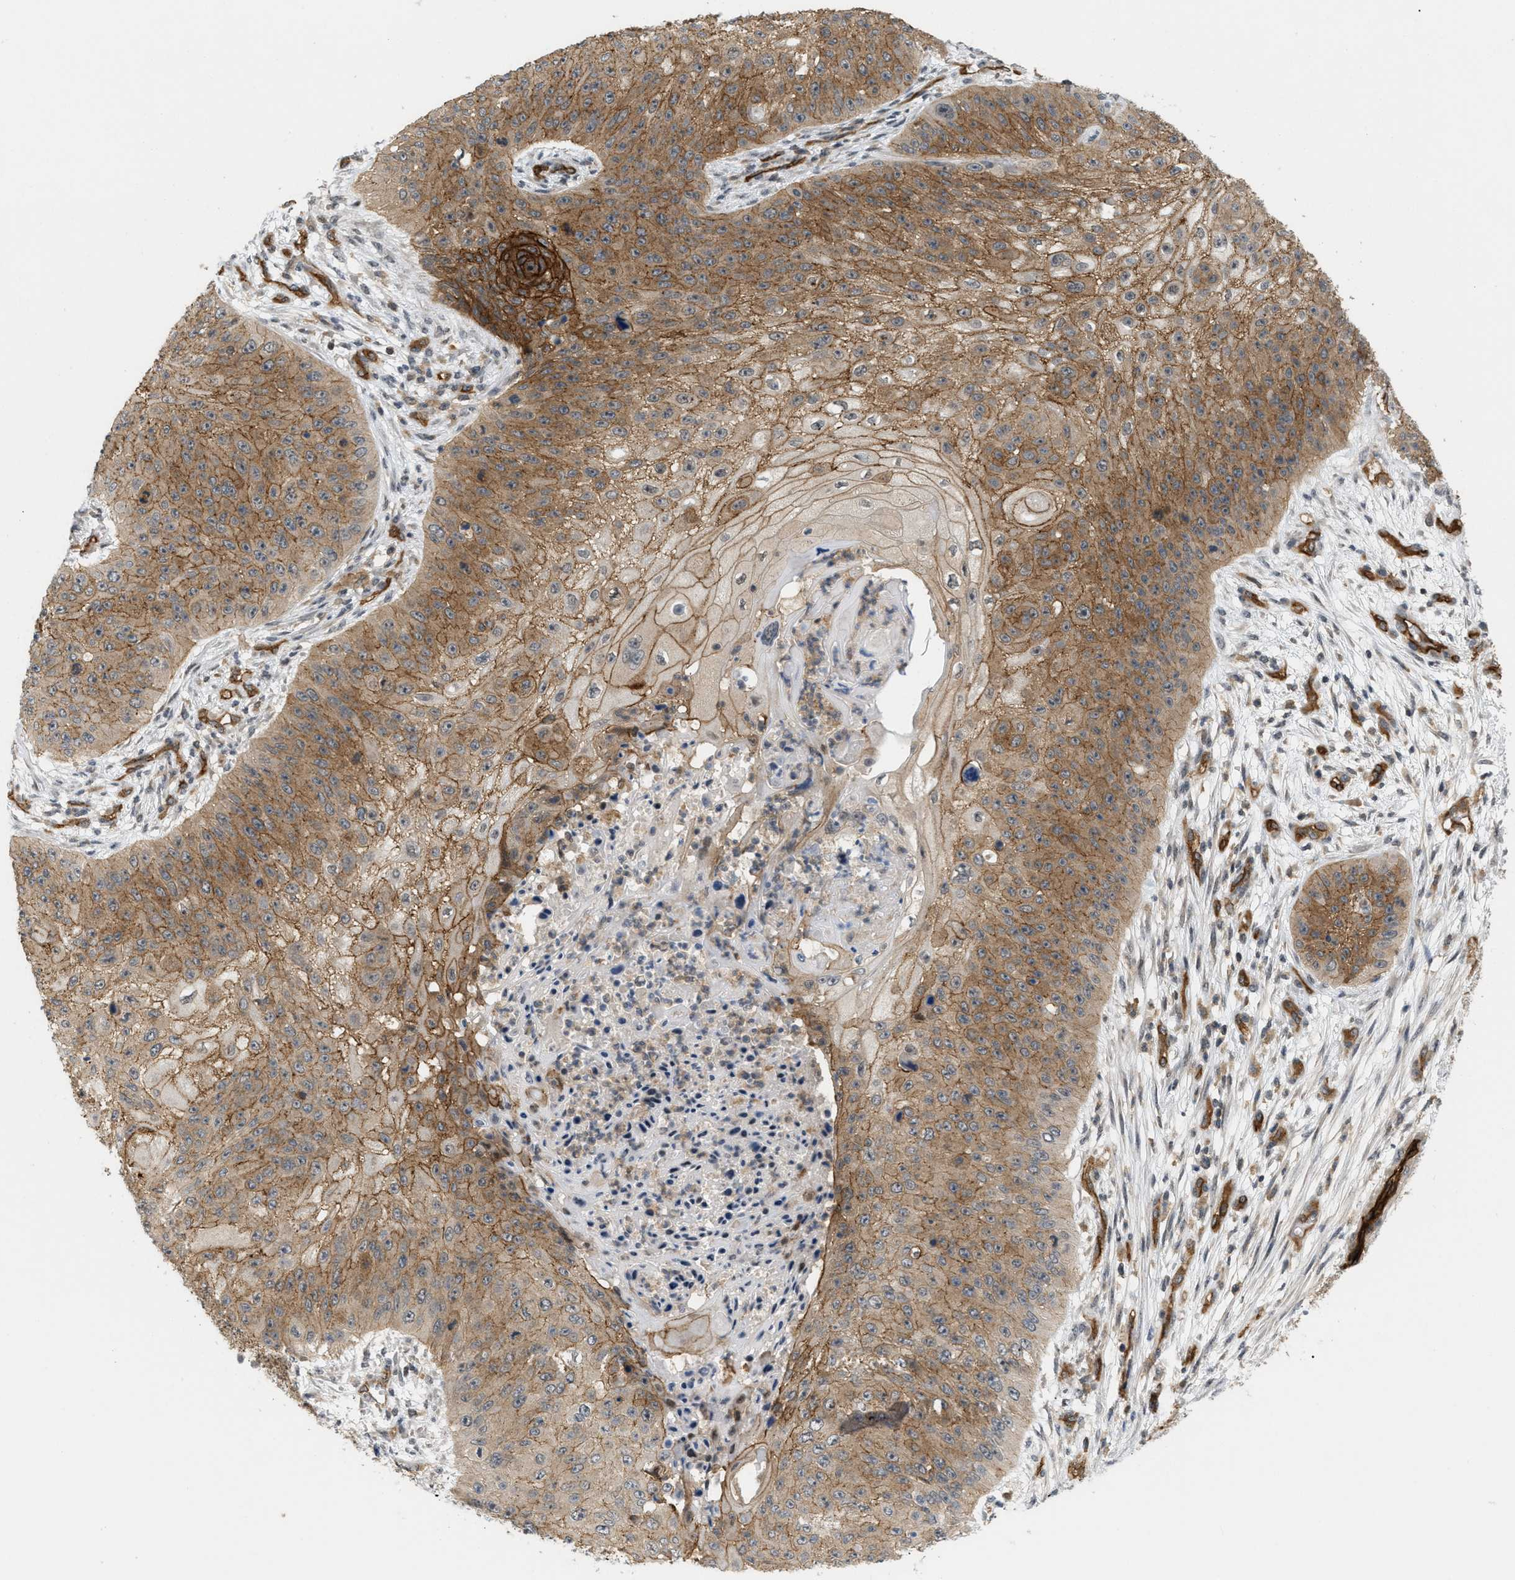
{"staining": {"intensity": "moderate", "quantity": ">75%", "location": "cytoplasmic/membranous"}, "tissue": "skin cancer", "cell_type": "Tumor cells", "image_type": "cancer", "snomed": [{"axis": "morphology", "description": "Squamous cell carcinoma, NOS"}, {"axis": "topography", "description": "Skin"}], "caption": "Moderate cytoplasmic/membranous expression is identified in approximately >75% of tumor cells in skin cancer (squamous cell carcinoma). (Stains: DAB in brown, nuclei in blue, Microscopy: brightfield microscopy at high magnification).", "gene": "PALMD", "patient": {"sex": "female", "age": 80}}